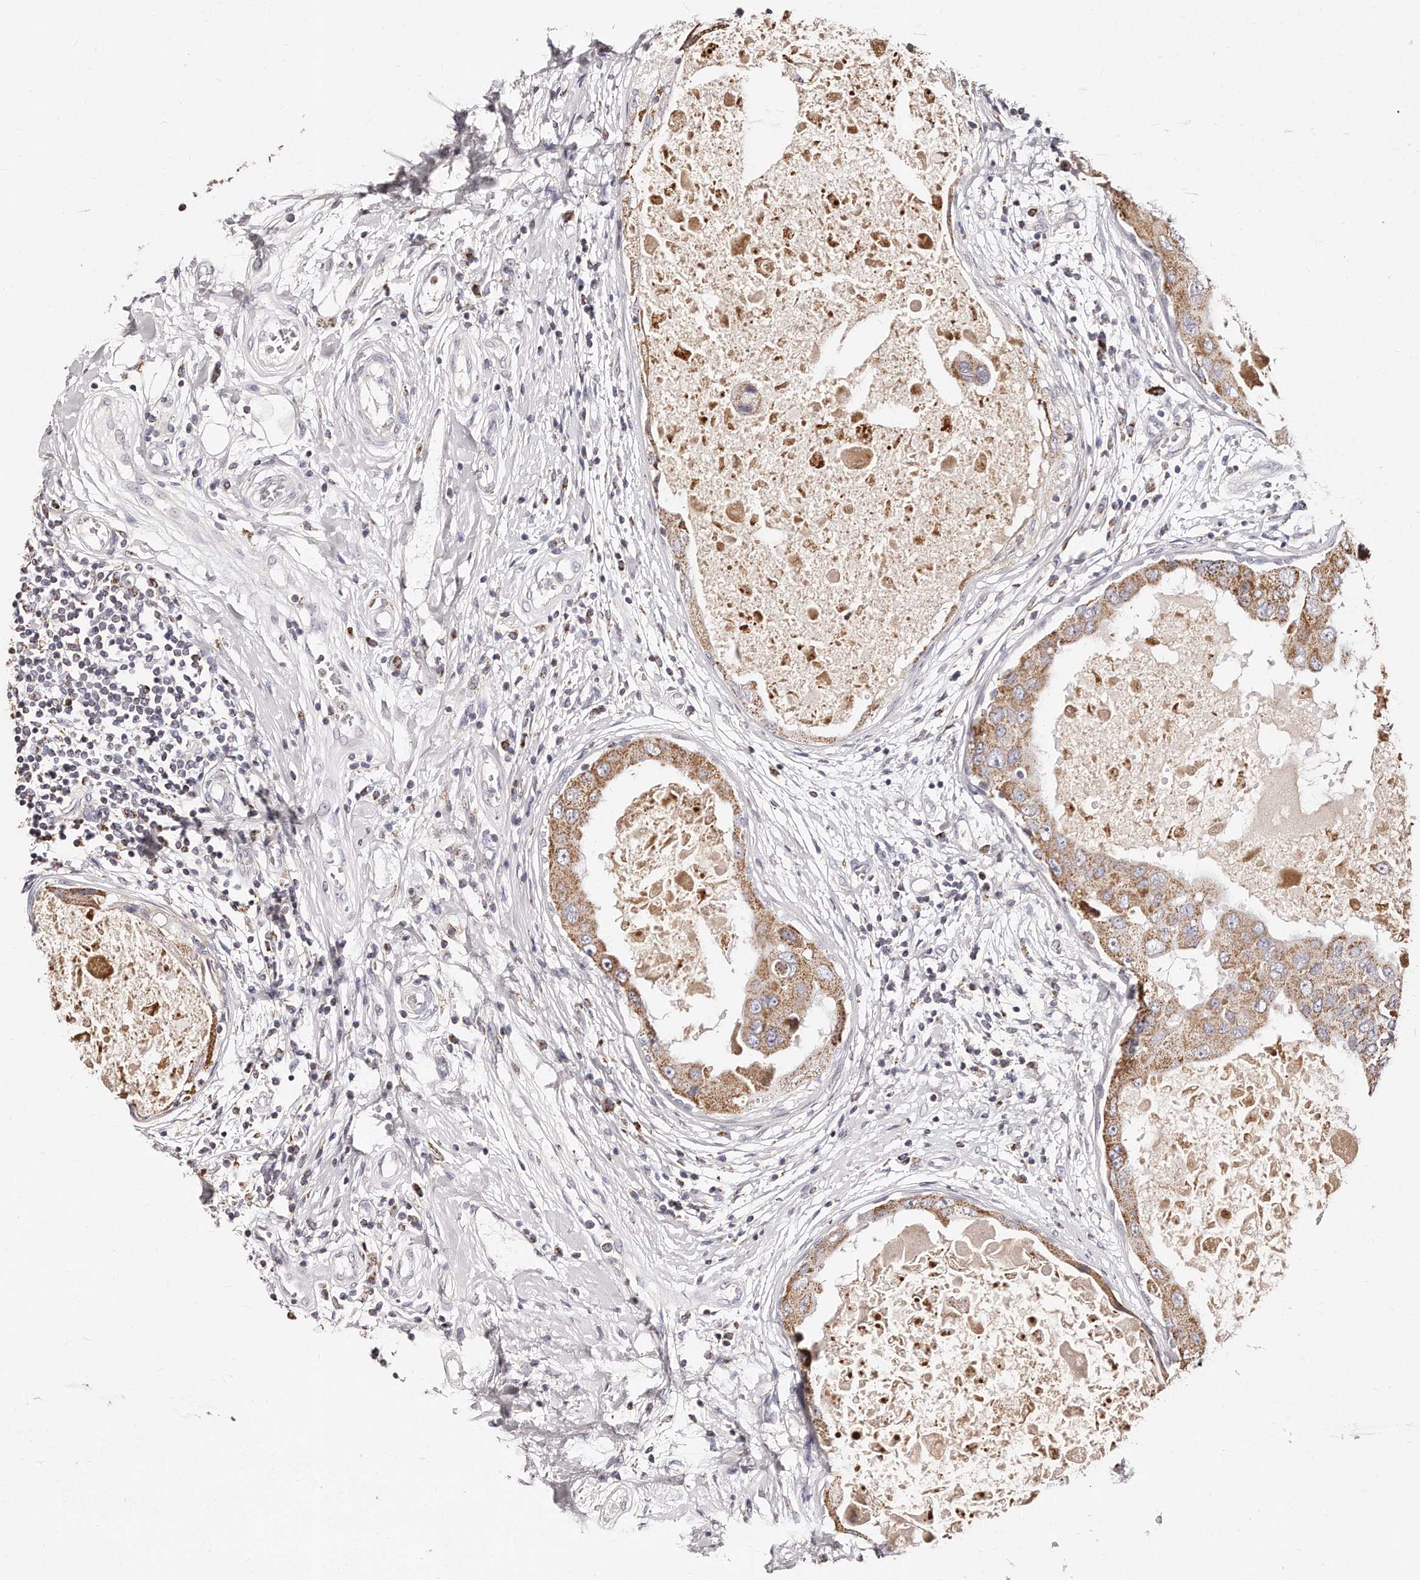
{"staining": {"intensity": "moderate", "quantity": ">75%", "location": "cytoplasmic/membranous"}, "tissue": "breast cancer", "cell_type": "Tumor cells", "image_type": "cancer", "snomed": [{"axis": "morphology", "description": "Duct carcinoma"}, {"axis": "topography", "description": "Breast"}], "caption": "This is an image of immunohistochemistry staining of breast infiltrating ductal carcinoma, which shows moderate positivity in the cytoplasmic/membranous of tumor cells.", "gene": "RTKN", "patient": {"sex": "female", "age": 27}}